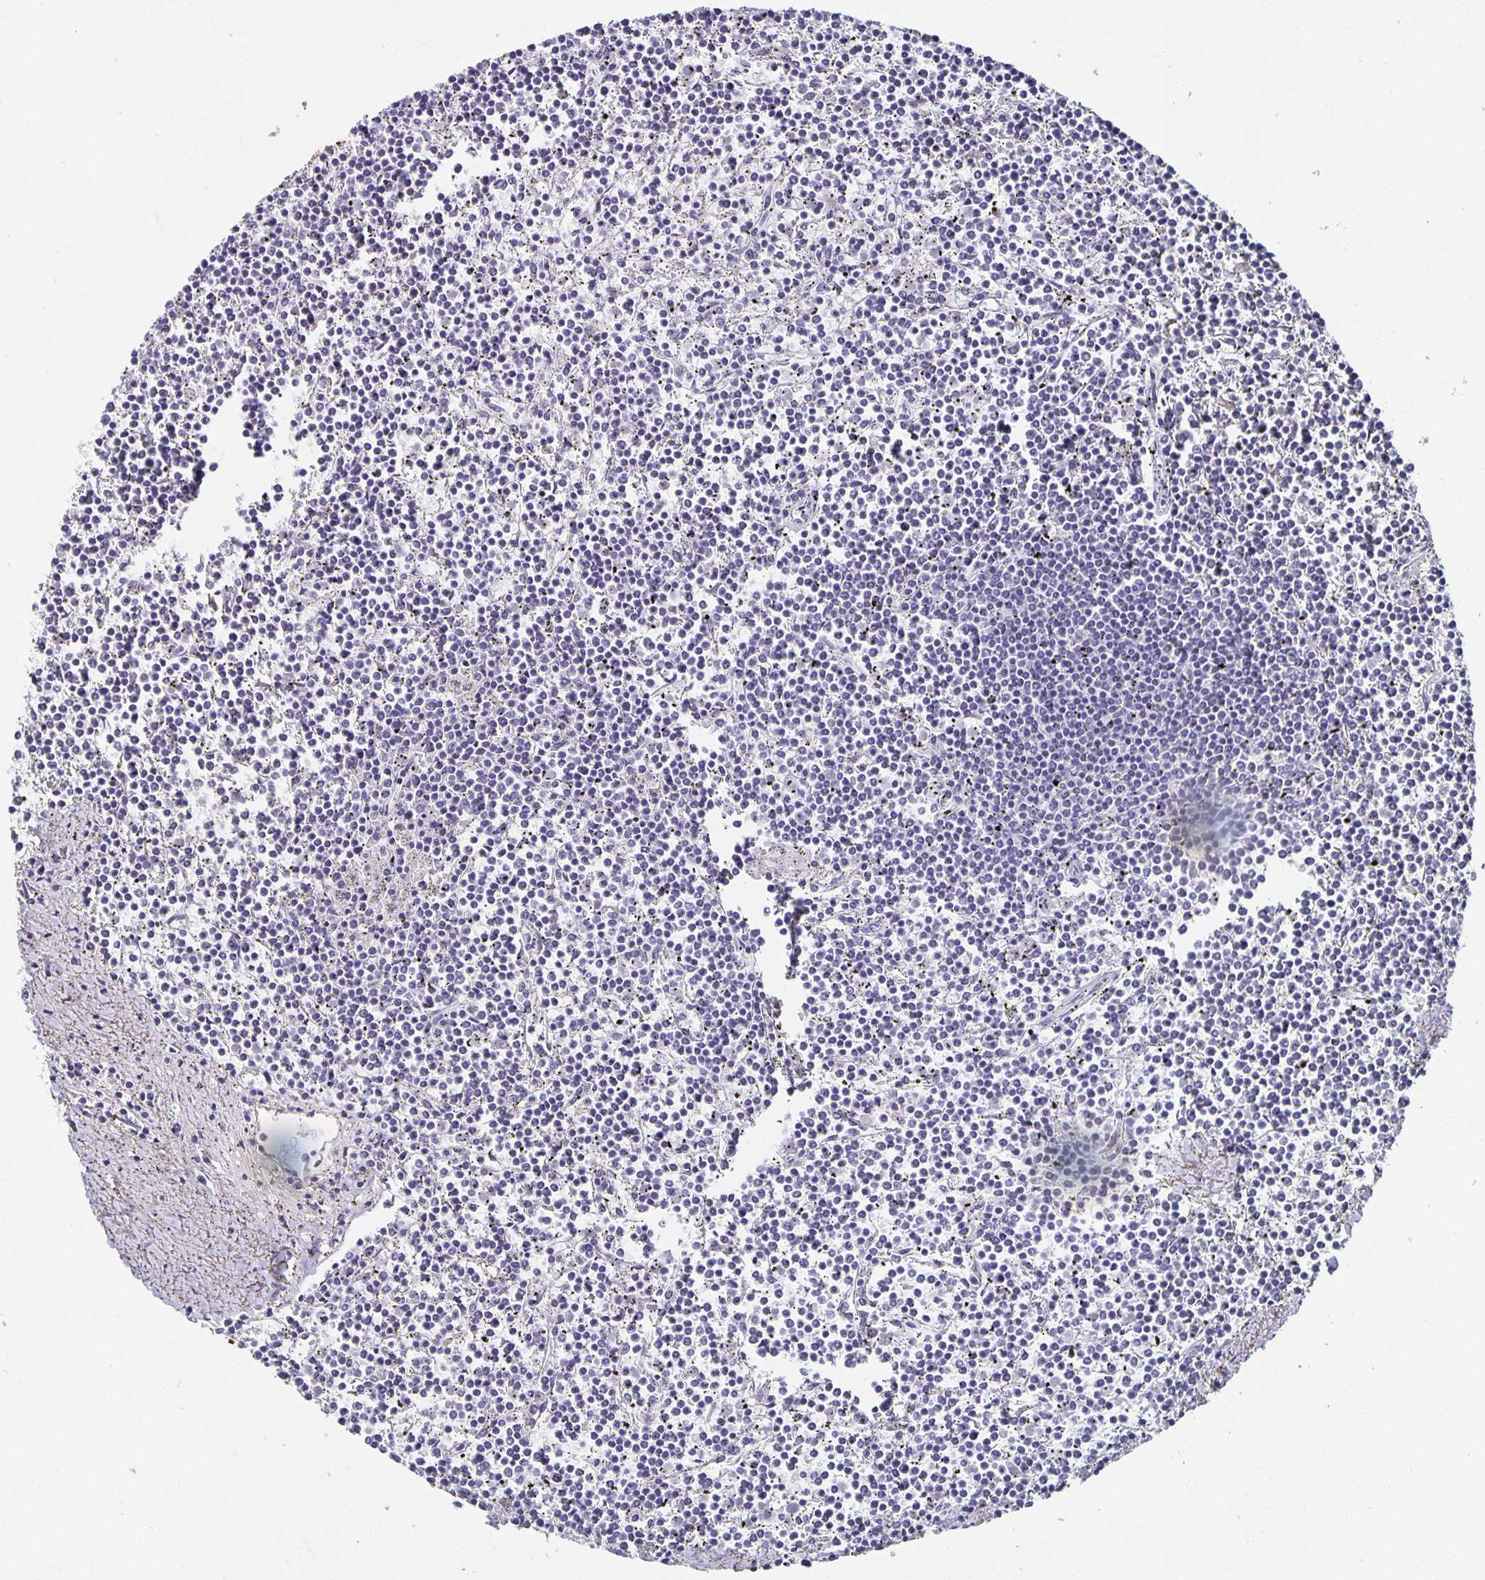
{"staining": {"intensity": "negative", "quantity": "none", "location": "none"}, "tissue": "lymphoma", "cell_type": "Tumor cells", "image_type": "cancer", "snomed": [{"axis": "morphology", "description": "Malignant lymphoma, non-Hodgkin's type, Low grade"}, {"axis": "topography", "description": "Spleen"}], "caption": "A high-resolution photomicrograph shows IHC staining of lymphoma, which displays no significant expression in tumor cells.", "gene": "CHGA", "patient": {"sex": "female", "age": 19}}